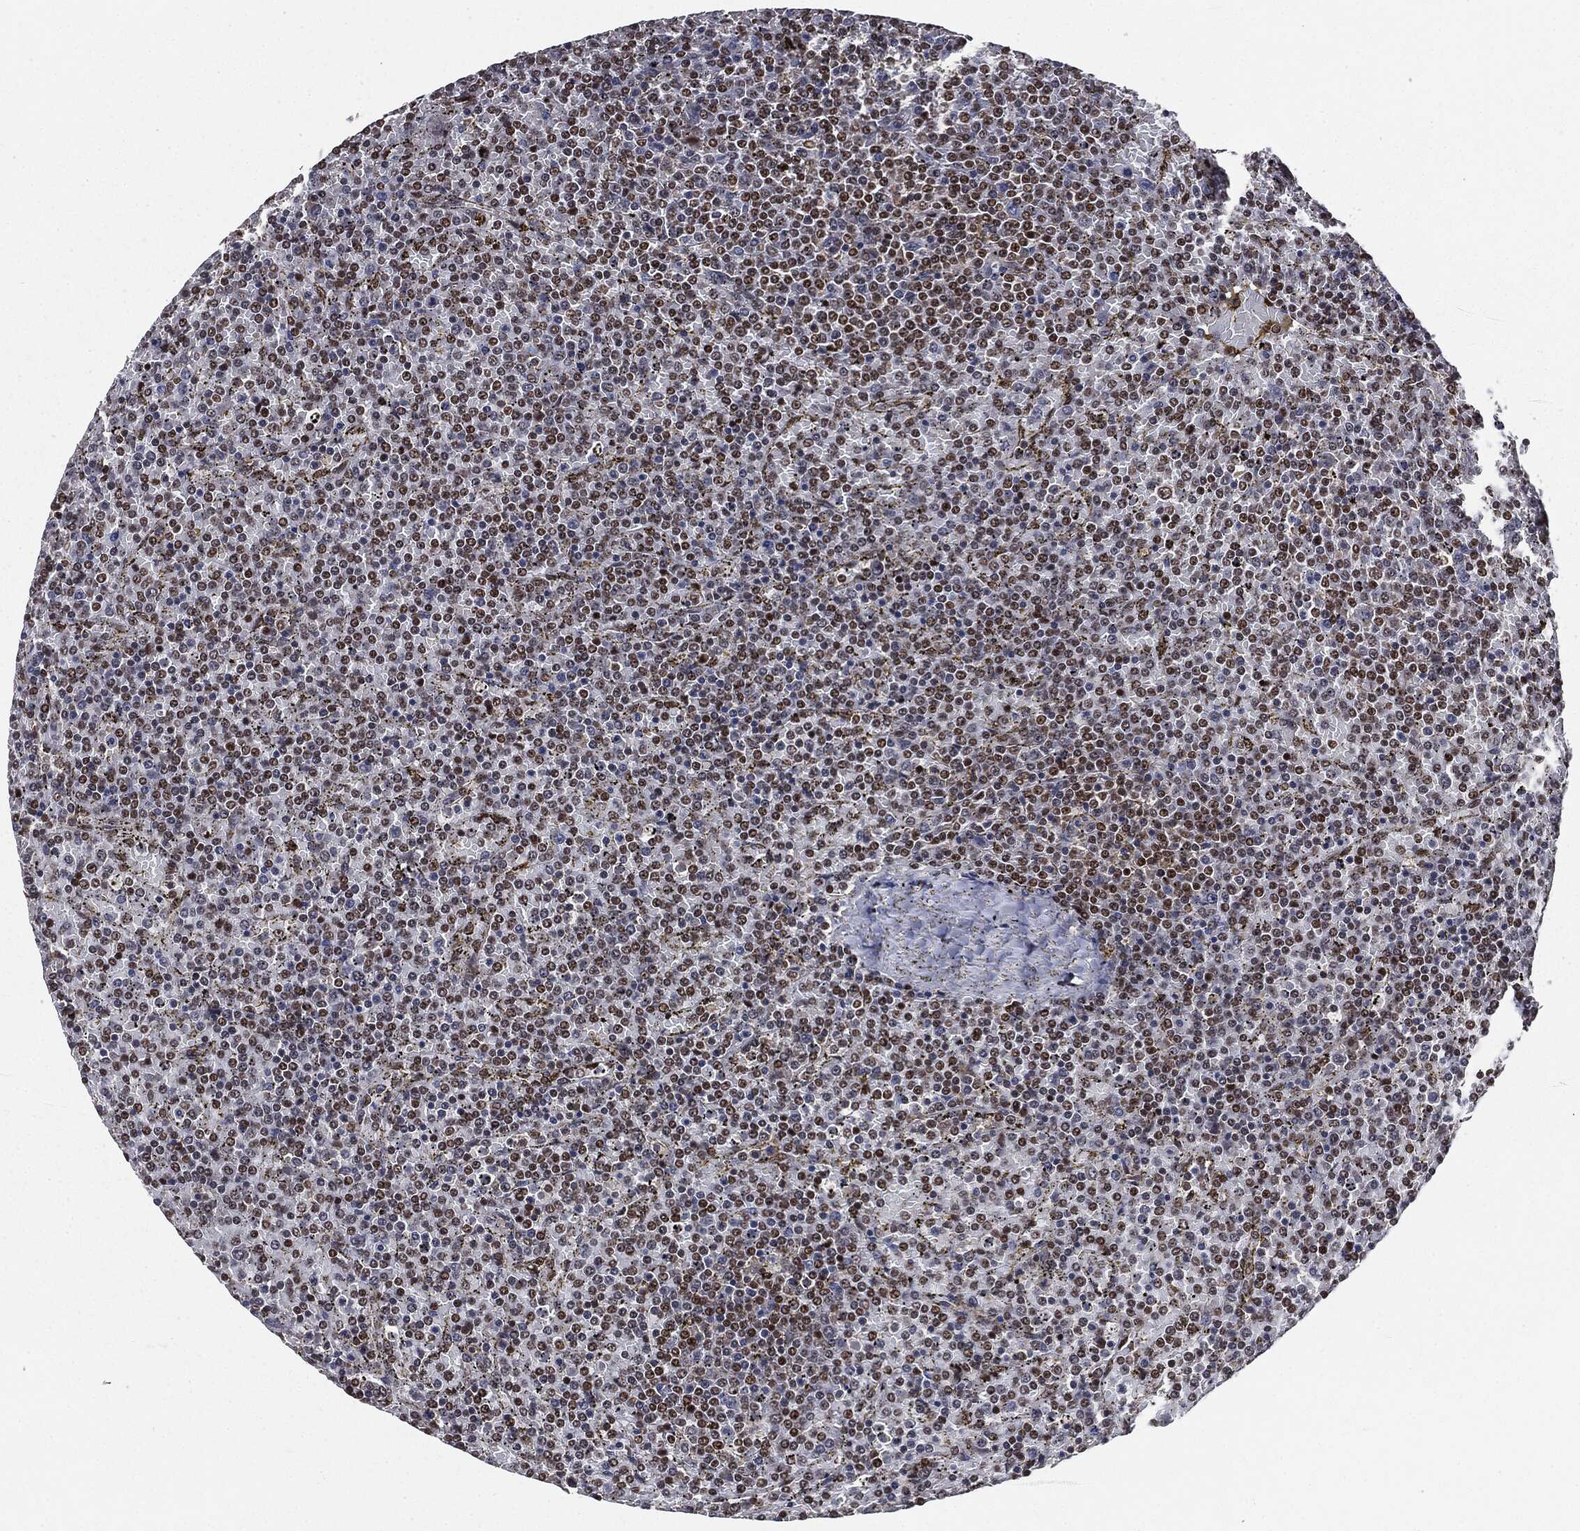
{"staining": {"intensity": "moderate", "quantity": ">75%", "location": "nuclear"}, "tissue": "lymphoma", "cell_type": "Tumor cells", "image_type": "cancer", "snomed": [{"axis": "morphology", "description": "Malignant lymphoma, non-Hodgkin's type, Low grade"}, {"axis": "topography", "description": "Spleen"}], "caption": "An immunohistochemistry (IHC) photomicrograph of neoplastic tissue is shown. Protein staining in brown shows moderate nuclear positivity in lymphoma within tumor cells.", "gene": "DPH2", "patient": {"sex": "female", "age": 77}}